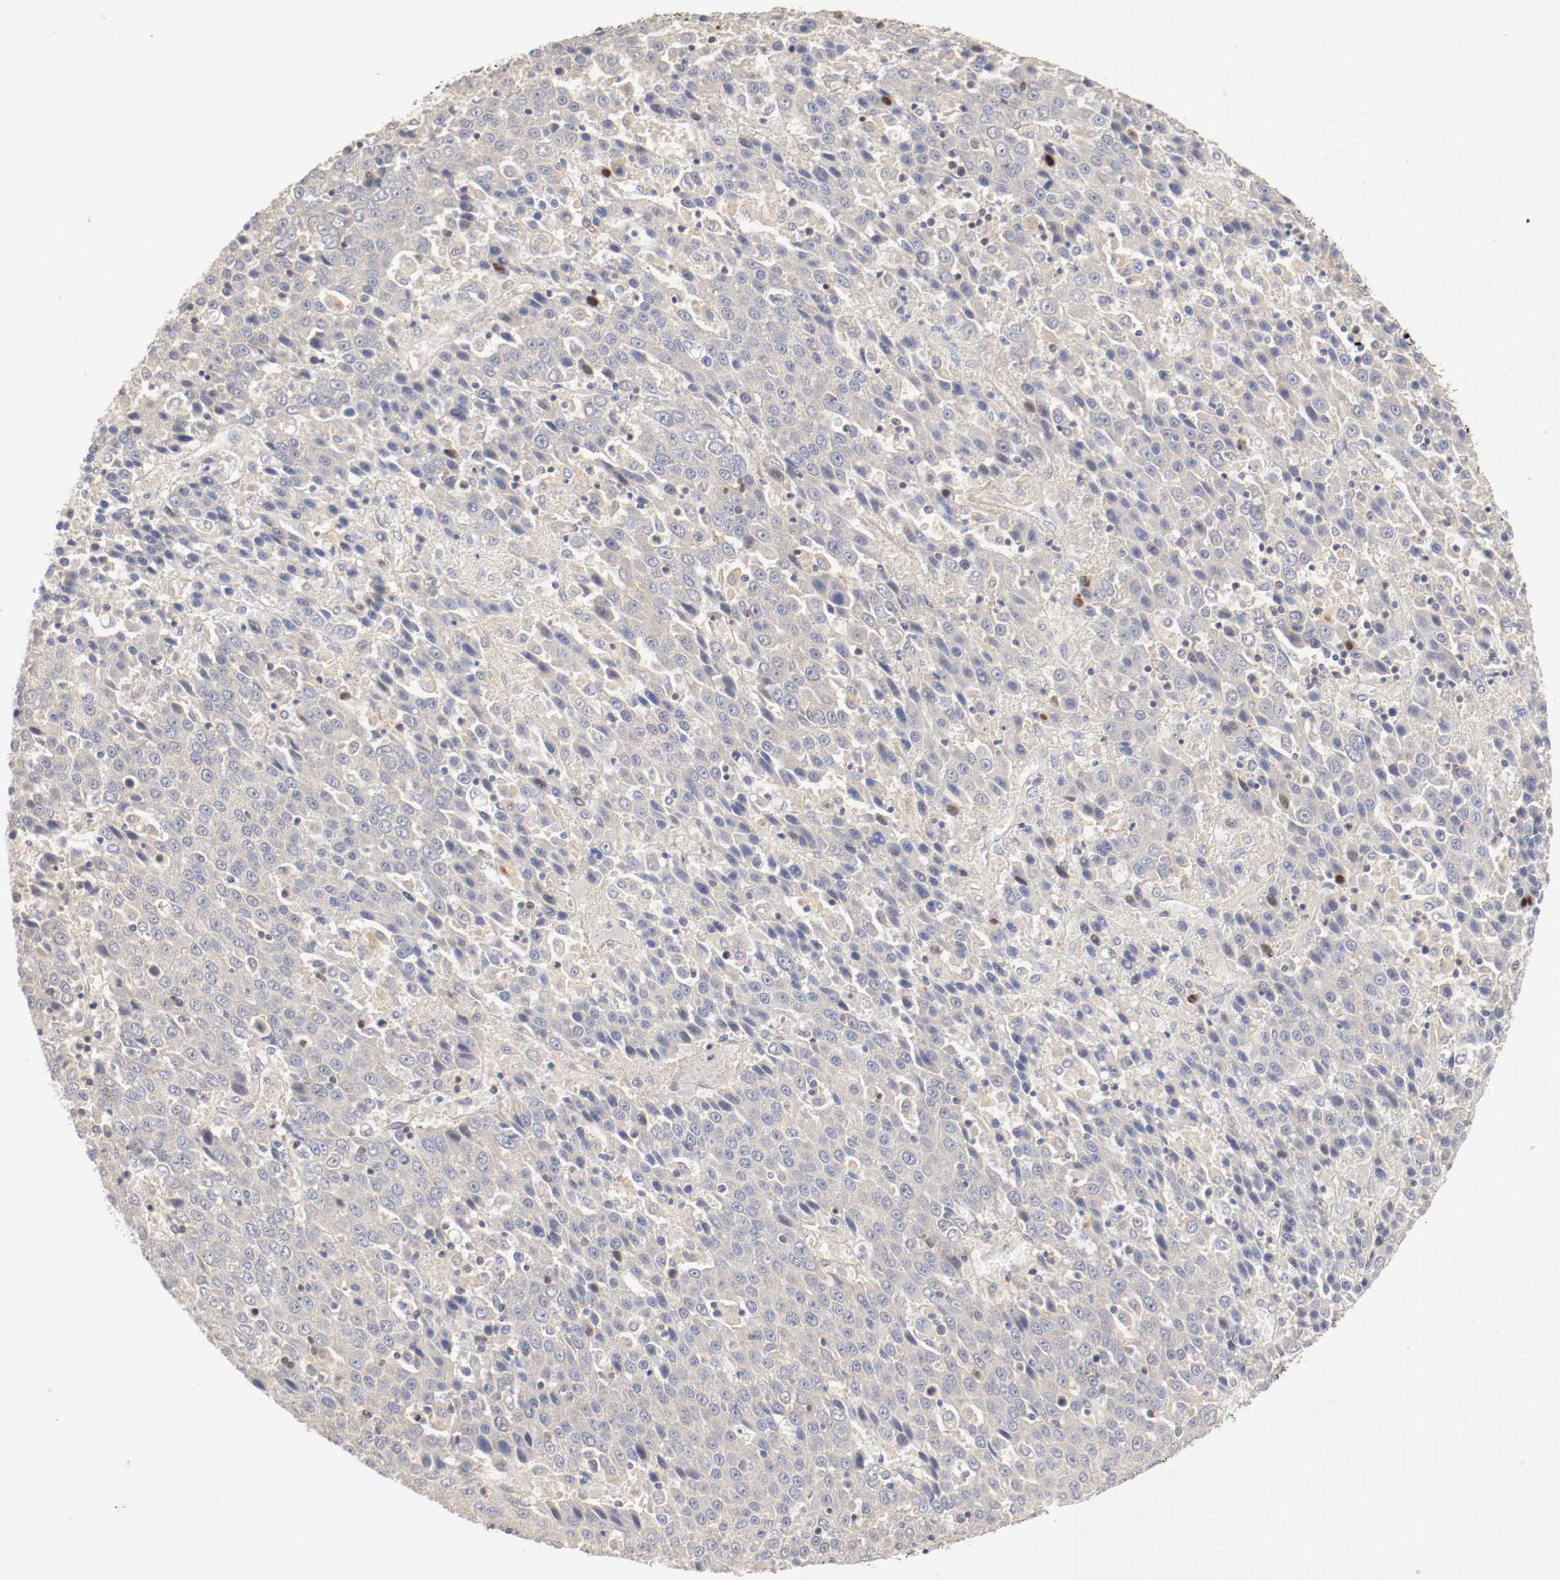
{"staining": {"intensity": "weak", "quantity": ">75%", "location": "cytoplasmic/membranous"}, "tissue": "liver cancer", "cell_type": "Tumor cells", "image_type": "cancer", "snomed": [{"axis": "morphology", "description": "Carcinoma, Hepatocellular, NOS"}, {"axis": "topography", "description": "Liver"}], "caption": "IHC histopathology image of neoplastic tissue: human liver cancer stained using immunohistochemistry reveals low levels of weak protein expression localized specifically in the cytoplasmic/membranous of tumor cells, appearing as a cytoplasmic/membranous brown color.", "gene": "GIT1", "patient": {"sex": "female", "age": 53}}